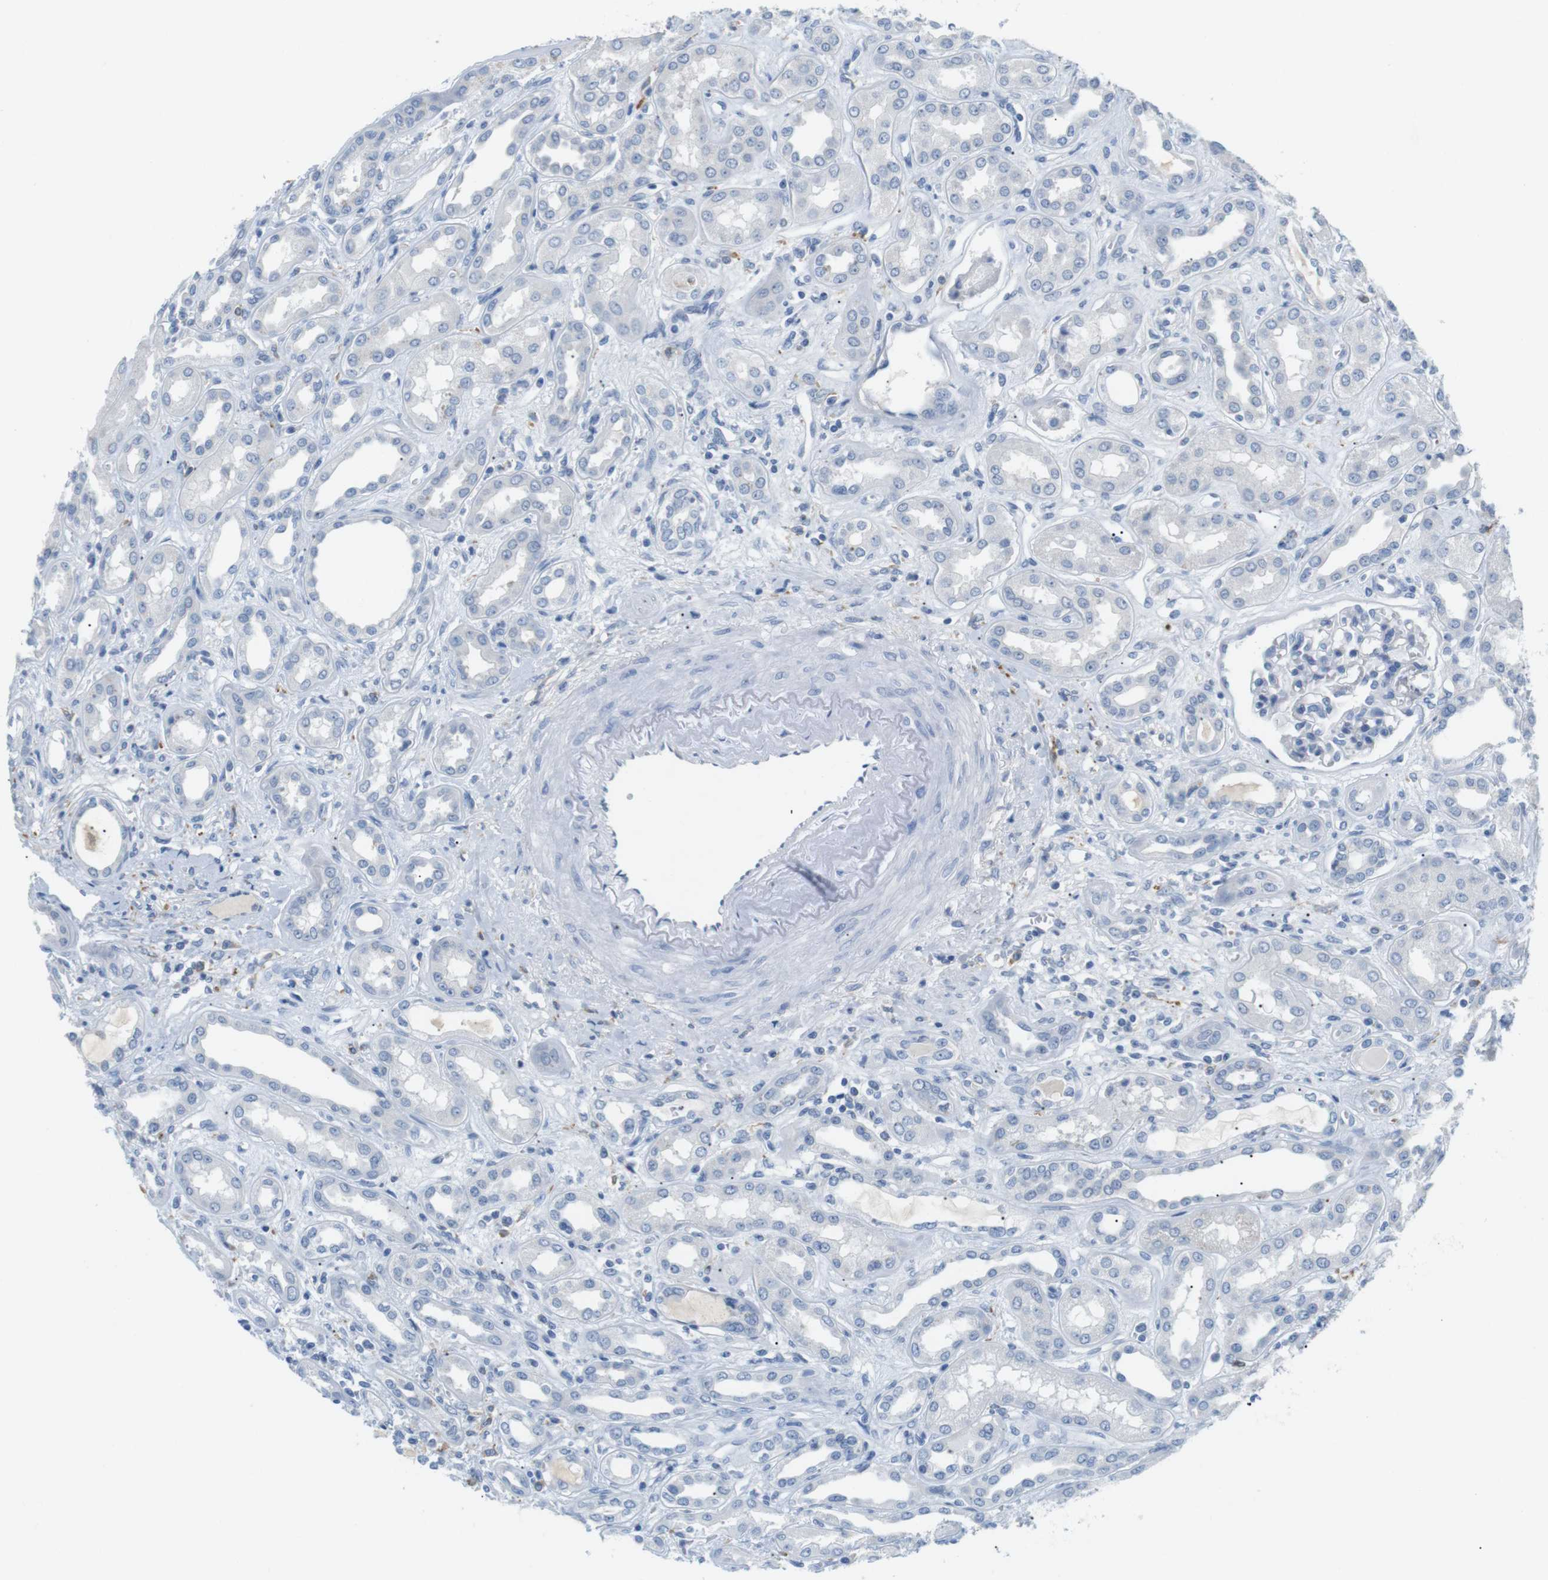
{"staining": {"intensity": "negative", "quantity": "none", "location": "none"}, "tissue": "kidney", "cell_type": "Cells in glomeruli", "image_type": "normal", "snomed": [{"axis": "morphology", "description": "Normal tissue, NOS"}, {"axis": "topography", "description": "Kidney"}], "caption": "An image of kidney stained for a protein reveals no brown staining in cells in glomeruli. (Stains: DAB immunohistochemistry (IHC) with hematoxylin counter stain, Microscopy: brightfield microscopy at high magnification).", "gene": "FCGRT", "patient": {"sex": "male", "age": 59}}